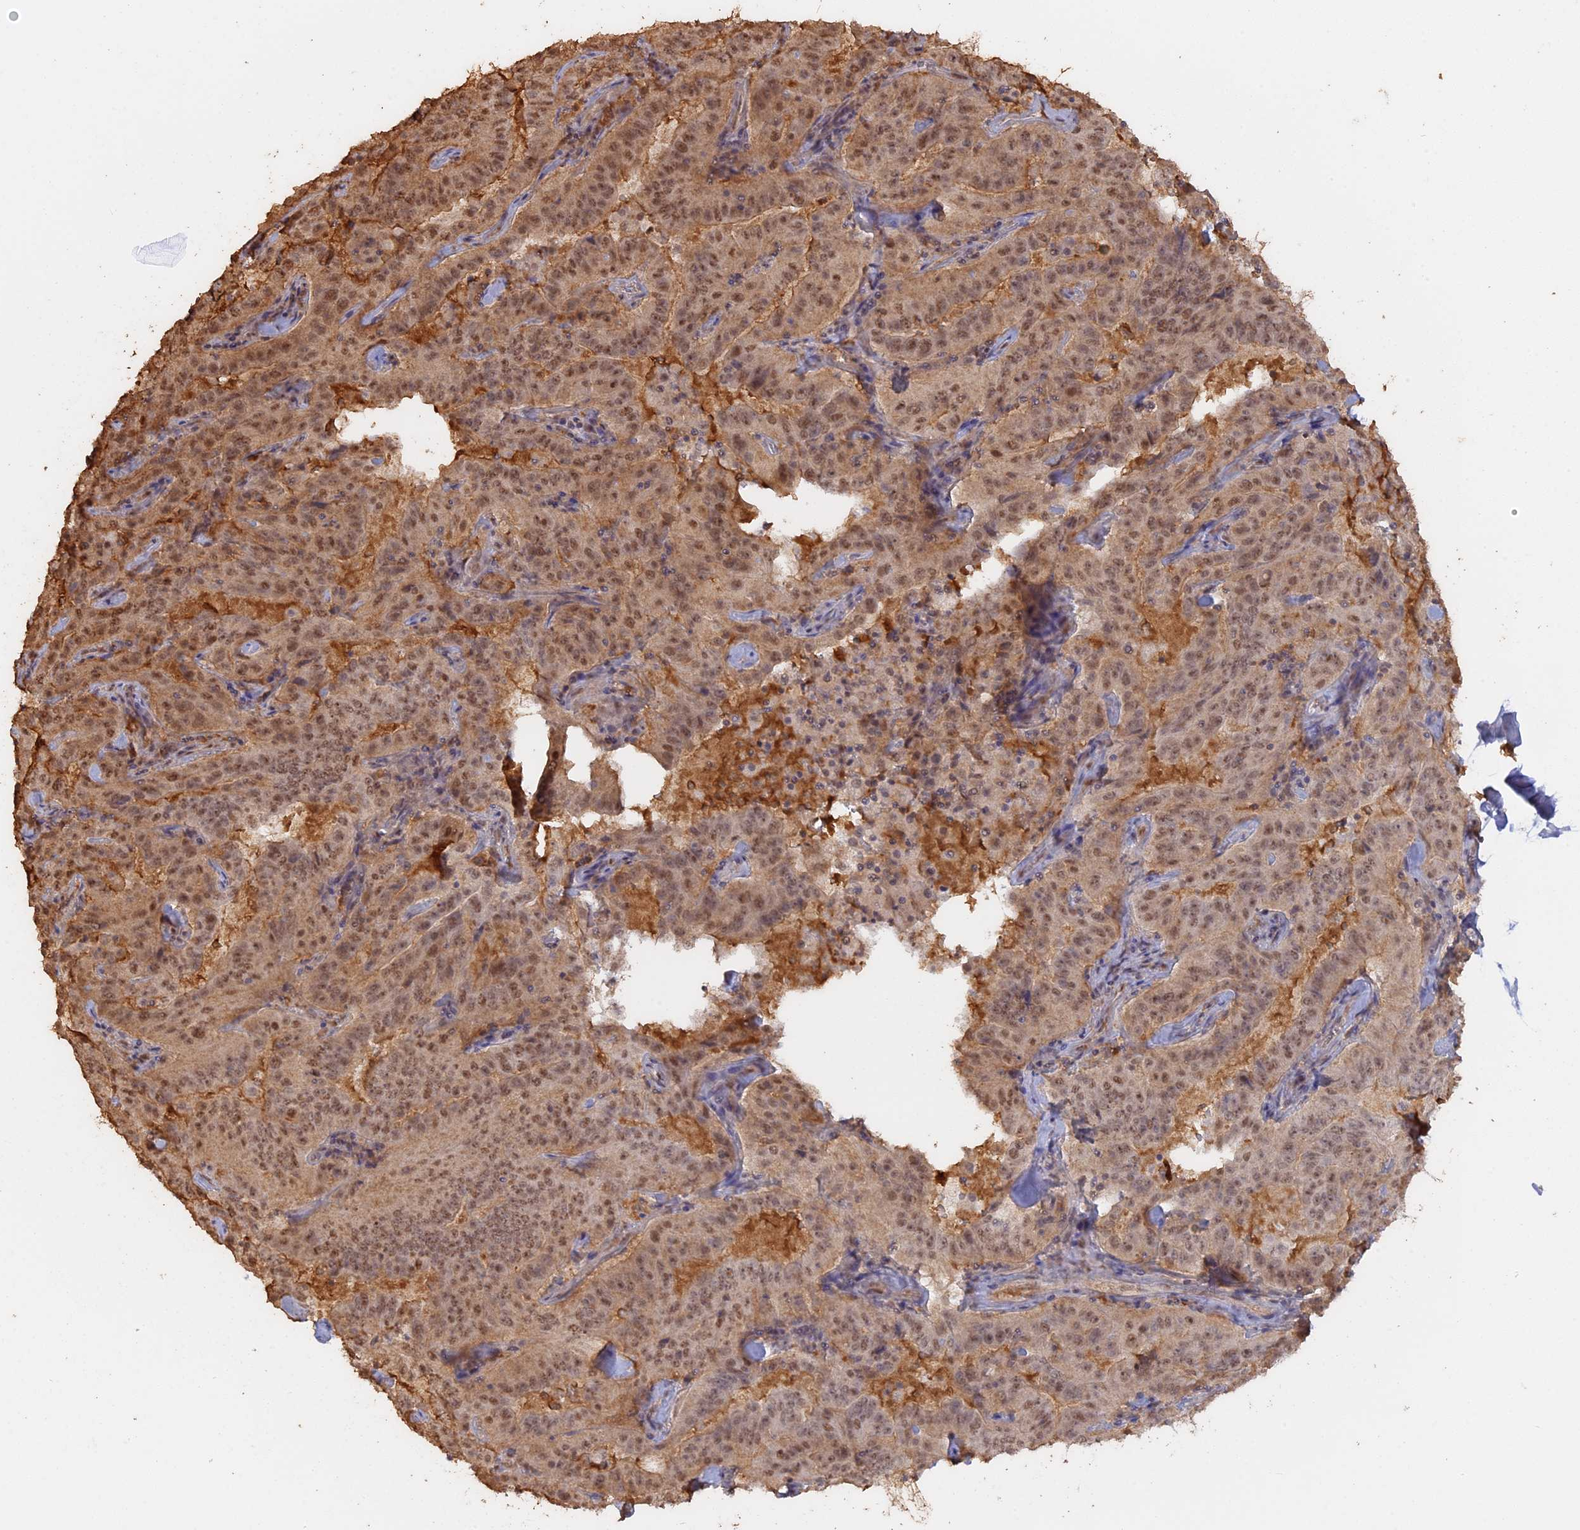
{"staining": {"intensity": "moderate", "quantity": ">75%", "location": "cytoplasmic/membranous,nuclear"}, "tissue": "pancreatic cancer", "cell_type": "Tumor cells", "image_type": "cancer", "snomed": [{"axis": "morphology", "description": "Adenocarcinoma, NOS"}, {"axis": "topography", "description": "Pancreas"}], "caption": "Adenocarcinoma (pancreatic) stained for a protein displays moderate cytoplasmic/membranous and nuclear positivity in tumor cells.", "gene": "PSMC6", "patient": {"sex": "male", "age": 63}}